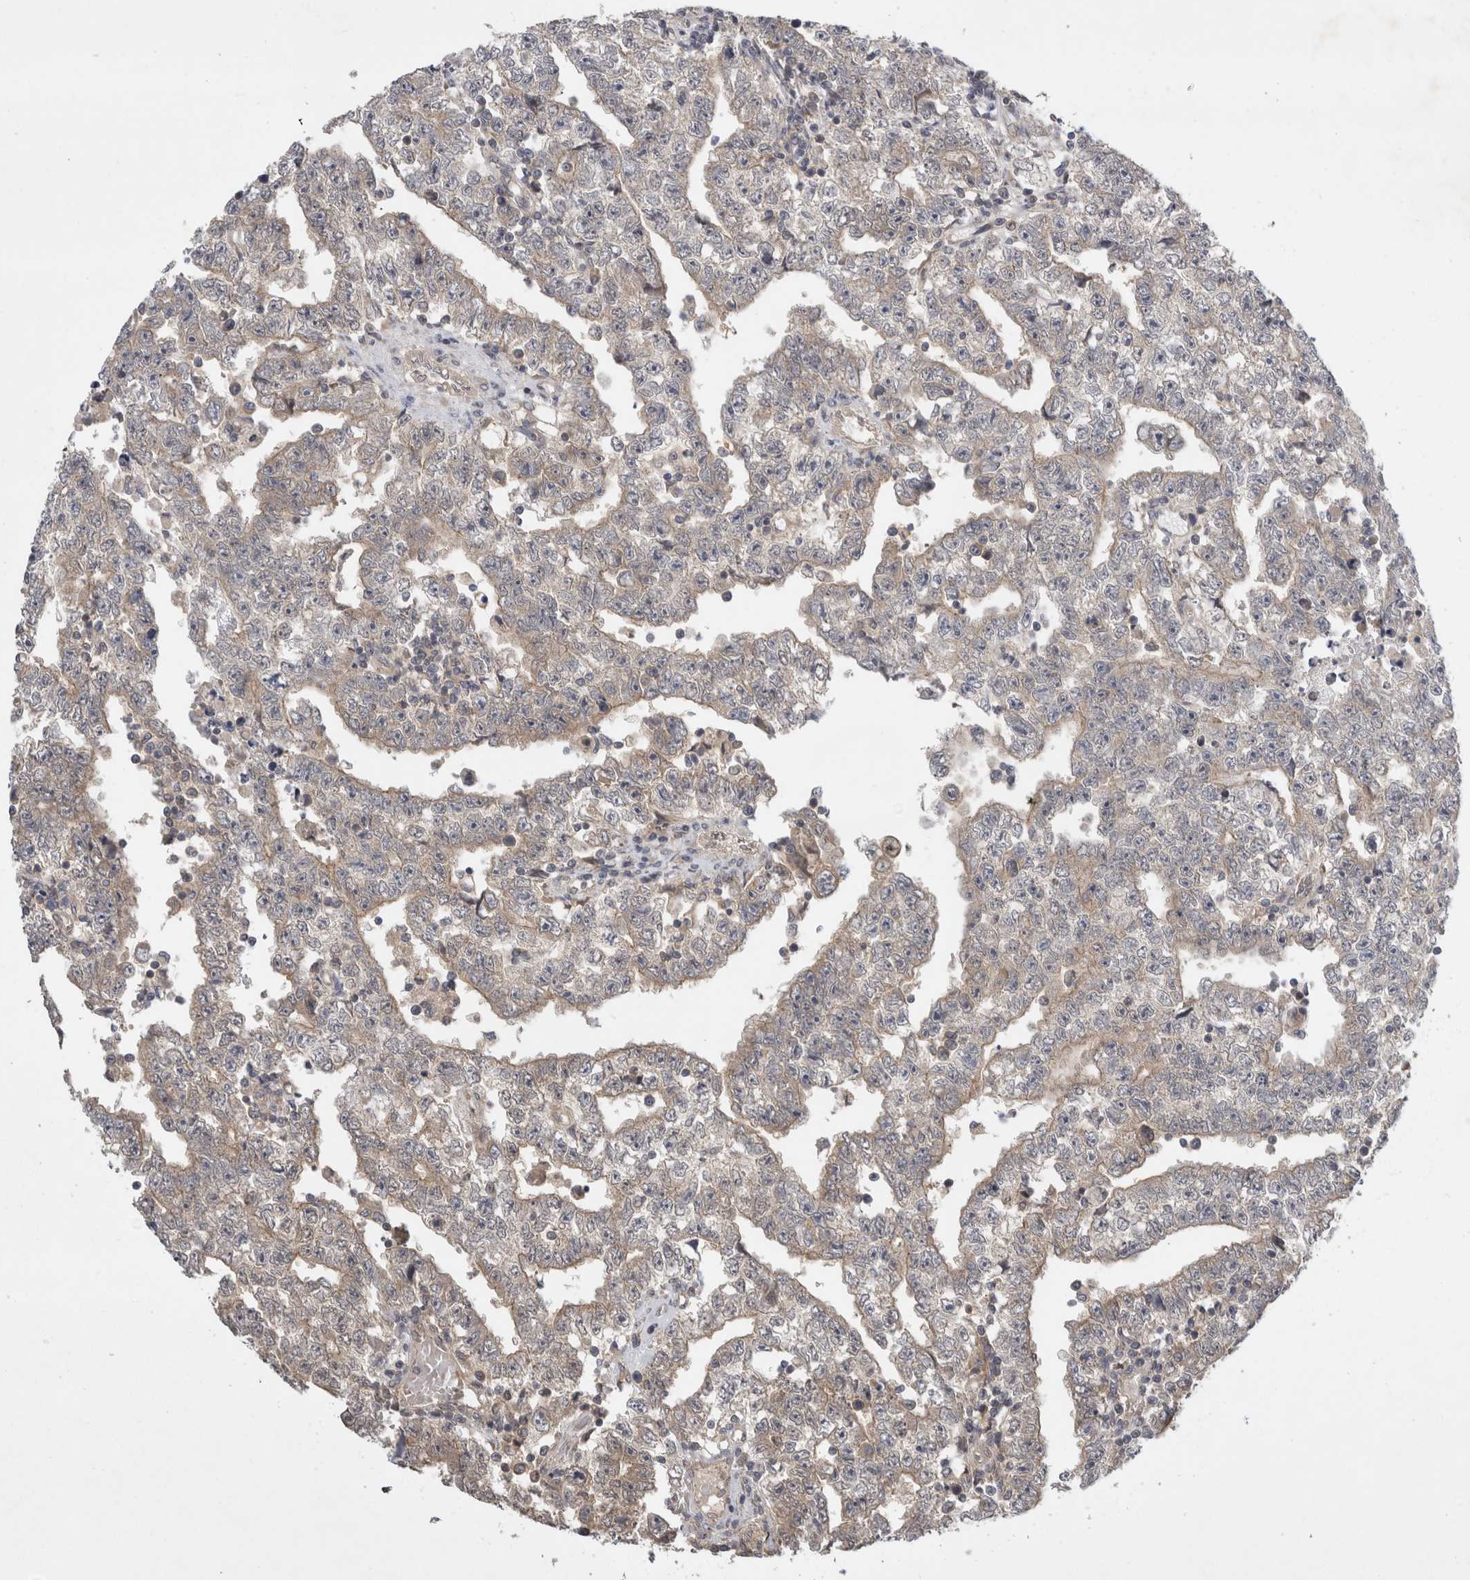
{"staining": {"intensity": "weak", "quantity": "<25%", "location": "cytoplasmic/membranous"}, "tissue": "testis cancer", "cell_type": "Tumor cells", "image_type": "cancer", "snomed": [{"axis": "morphology", "description": "Carcinoma, Embryonal, NOS"}, {"axis": "topography", "description": "Testis"}], "caption": "There is no significant positivity in tumor cells of testis cancer (embryonal carcinoma).", "gene": "AASDHPPT", "patient": {"sex": "male", "age": 25}}